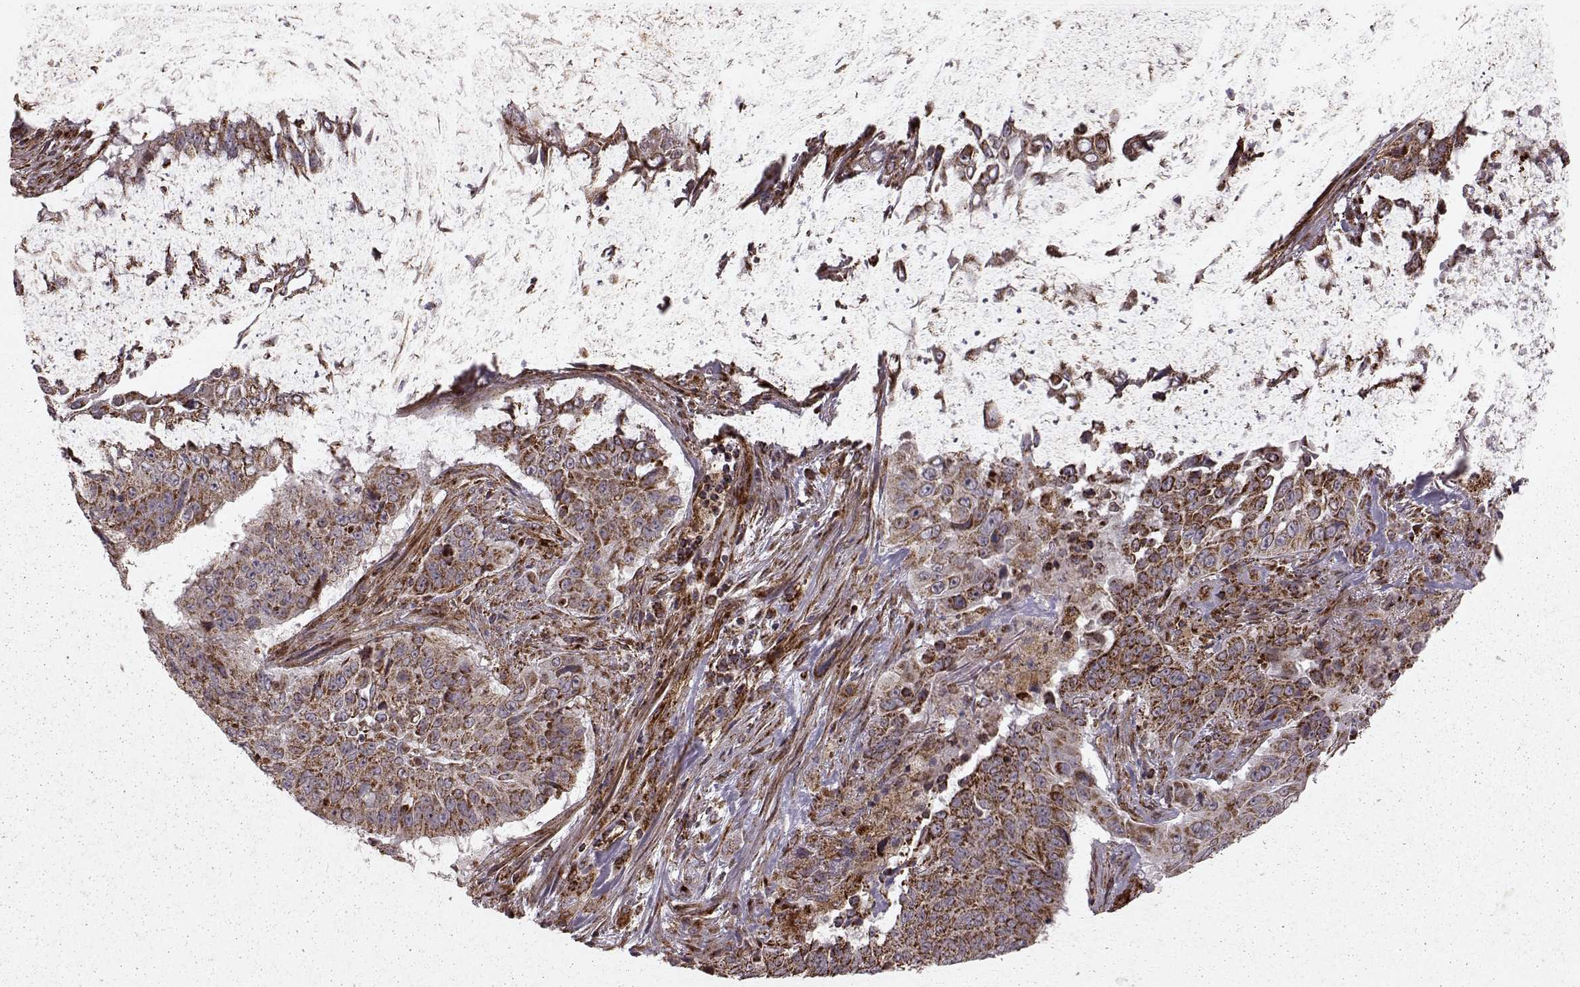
{"staining": {"intensity": "moderate", "quantity": "25%-75%", "location": "cytoplasmic/membranous"}, "tissue": "lung cancer", "cell_type": "Tumor cells", "image_type": "cancer", "snomed": [{"axis": "morphology", "description": "Normal tissue, NOS"}, {"axis": "morphology", "description": "Squamous cell carcinoma, NOS"}, {"axis": "topography", "description": "Bronchus"}, {"axis": "topography", "description": "Lung"}], "caption": "A medium amount of moderate cytoplasmic/membranous staining is identified in about 25%-75% of tumor cells in lung cancer tissue.", "gene": "FXN", "patient": {"sex": "male", "age": 64}}